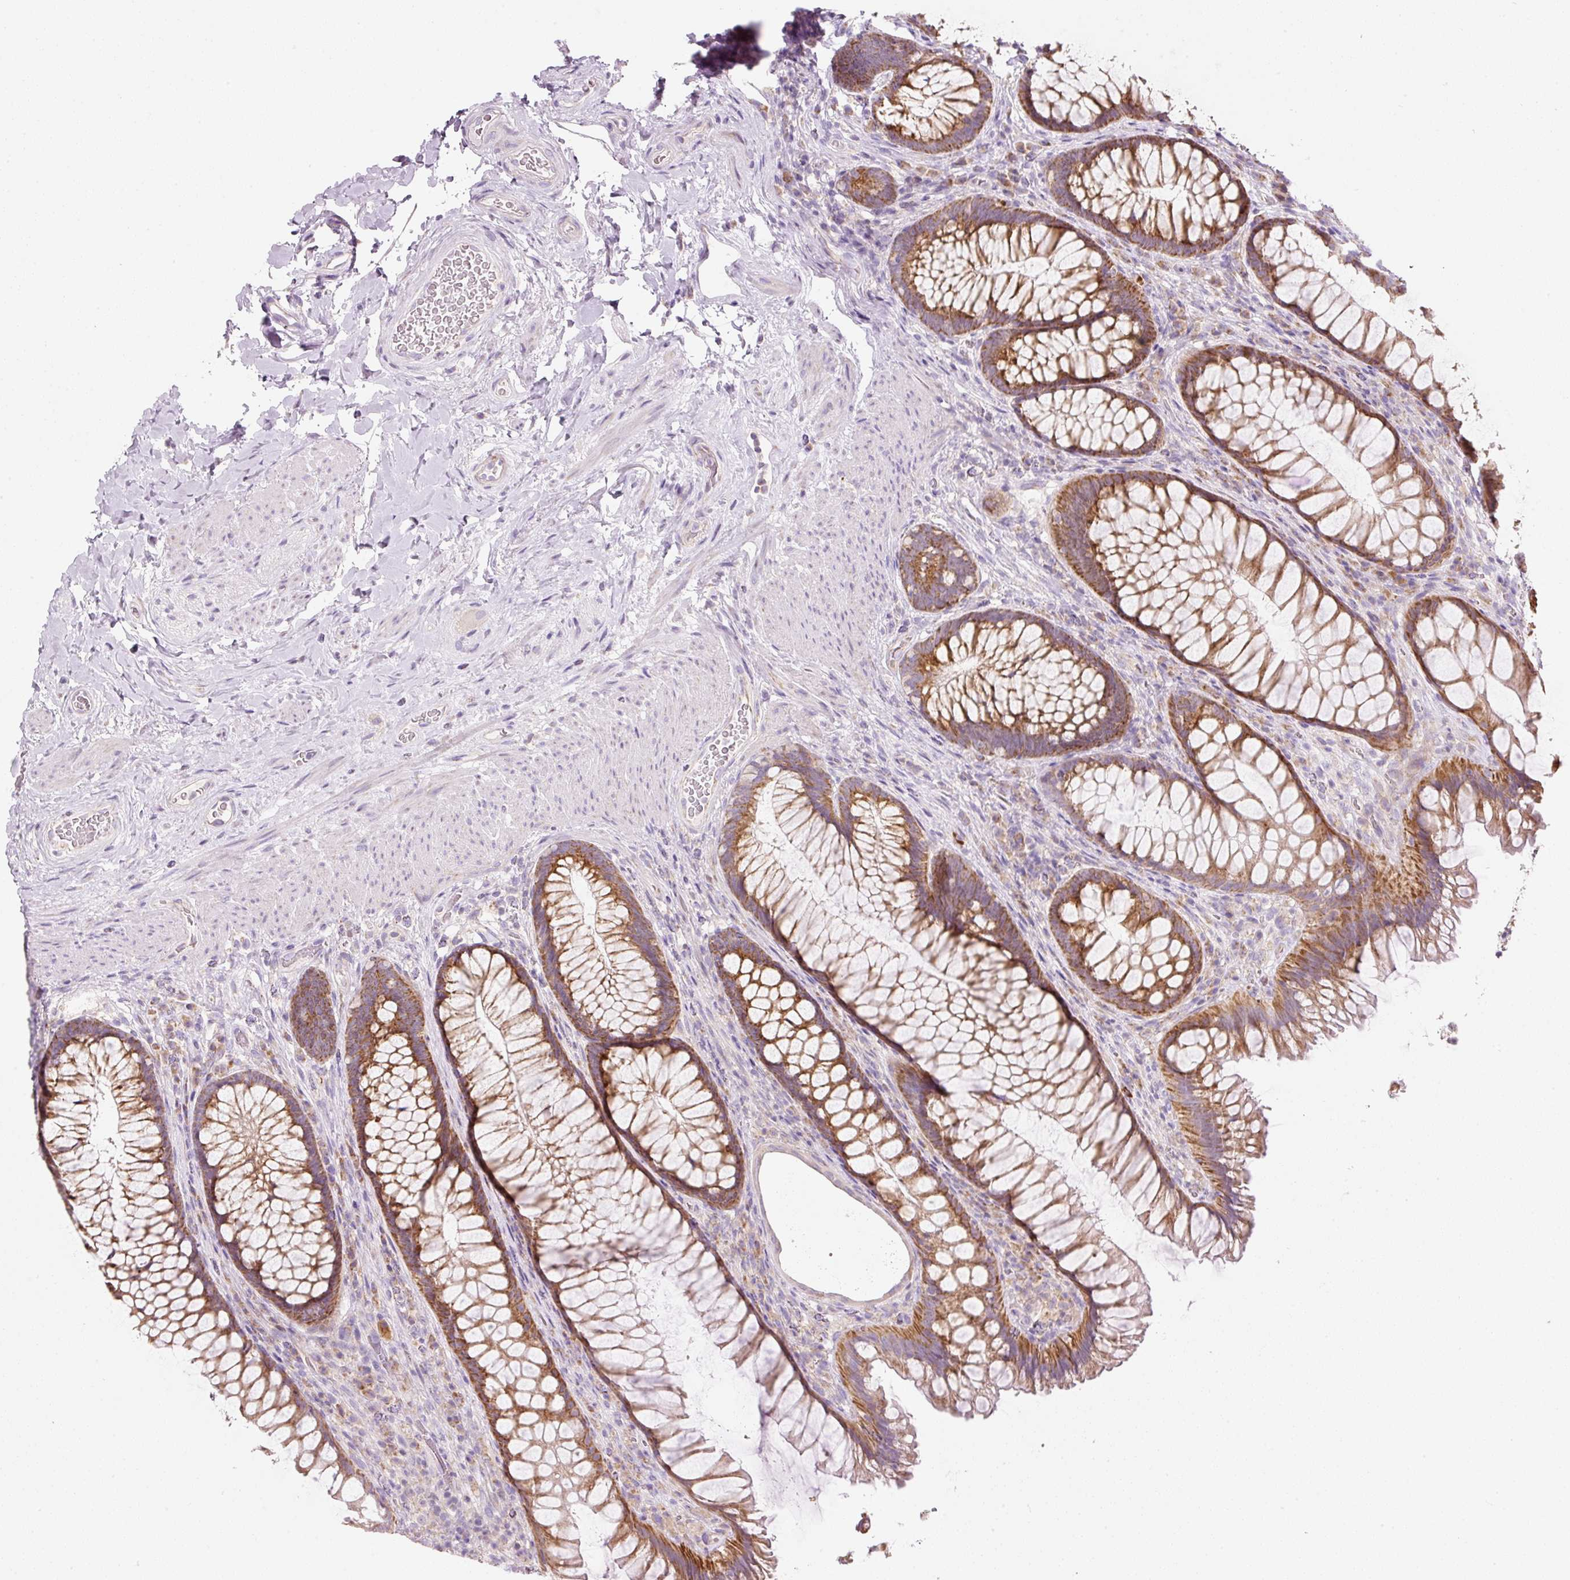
{"staining": {"intensity": "strong", "quantity": ">75%", "location": "cytoplasmic/membranous"}, "tissue": "rectum", "cell_type": "Glandular cells", "image_type": "normal", "snomed": [{"axis": "morphology", "description": "Normal tissue, NOS"}, {"axis": "topography", "description": "Rectum"}], "caption": "IHC micrograph of benign human rectum stained for a protein (brown), which reveals high levels of strong cytoplasmic/membranous staining in approximately >75% of glandular cells.", "gene": "NDUFA1", "patient": {"sex": "male", "age": 53}}